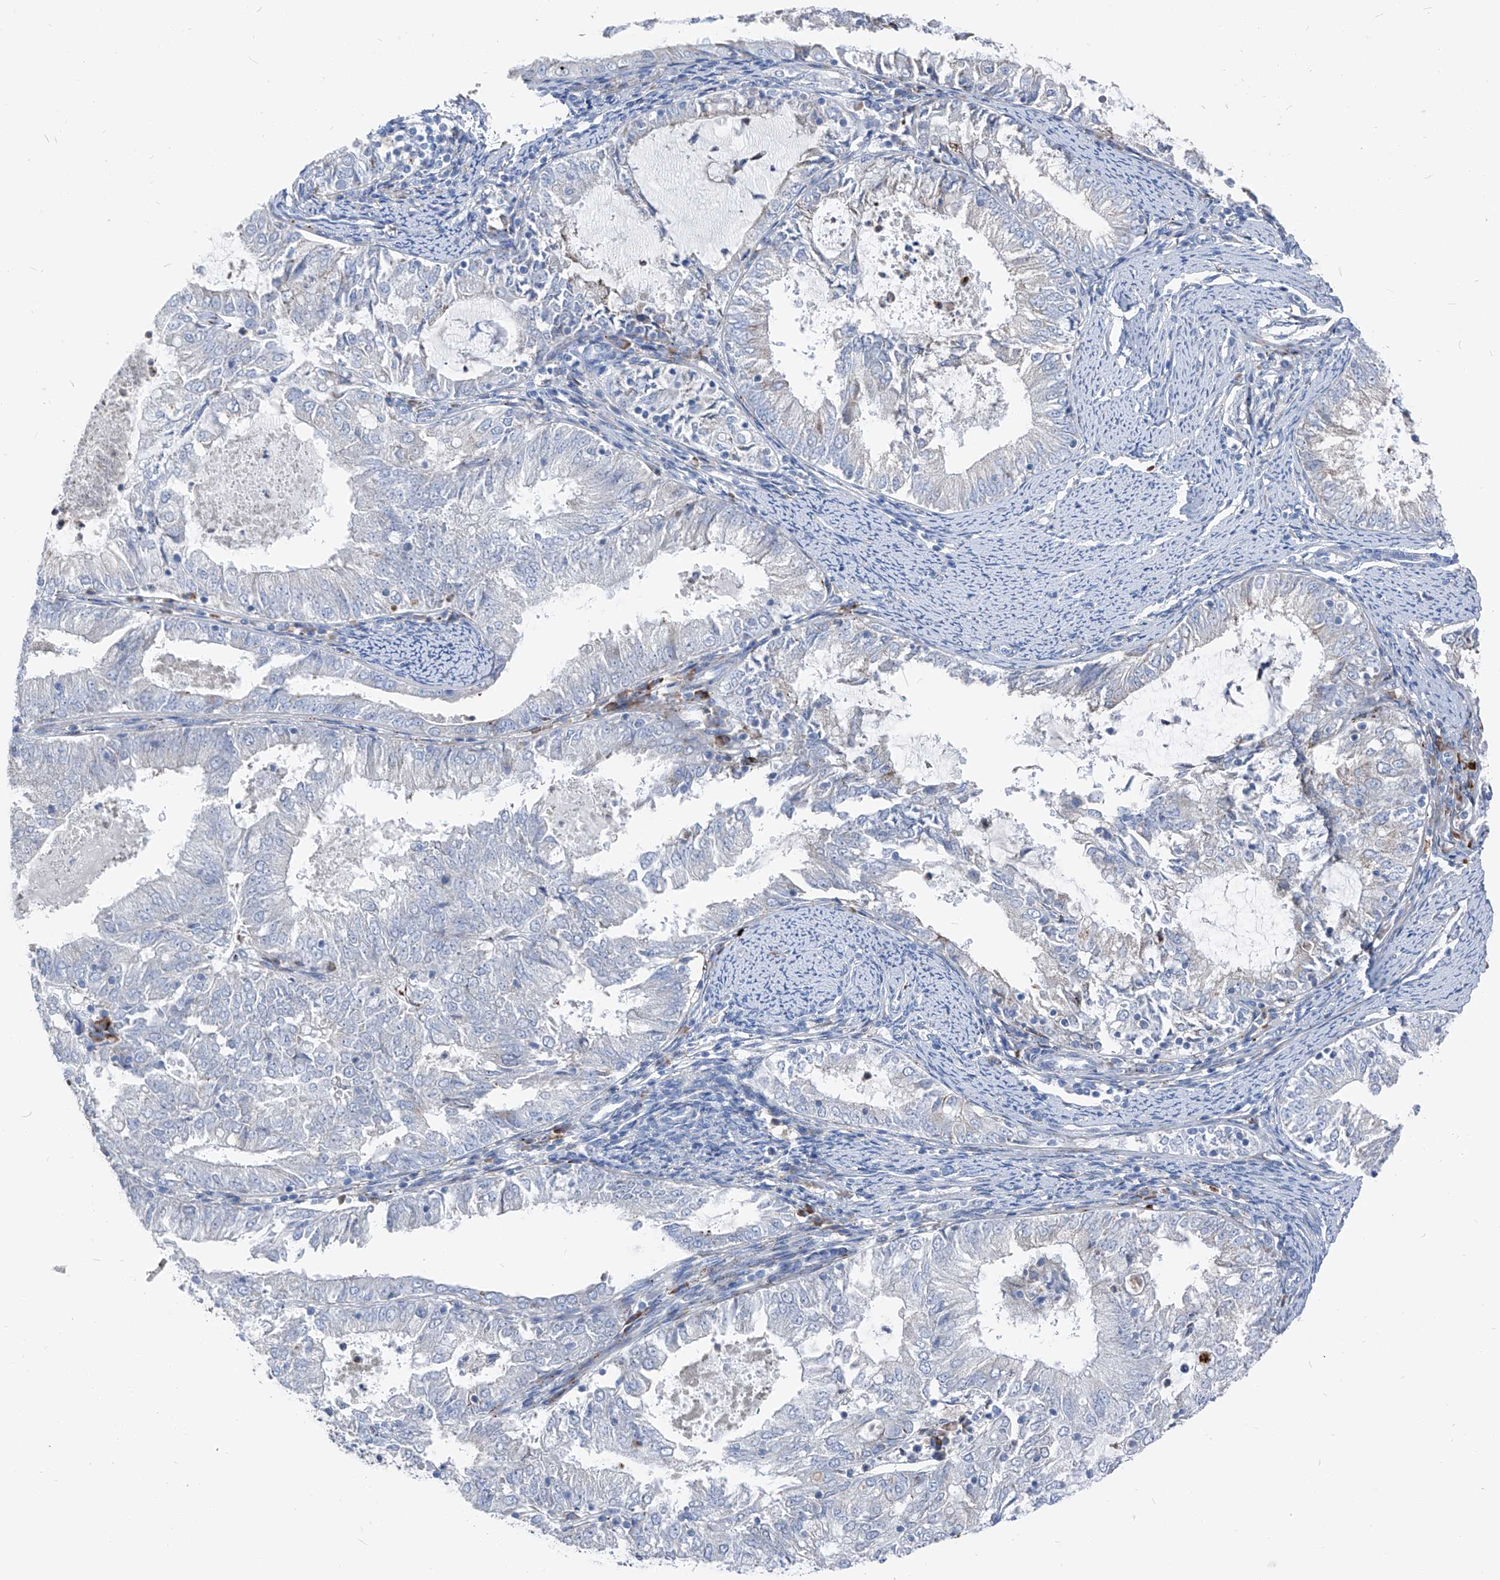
{"staining": {"intensity": "negative", "quantity": "none", "location": "none"}, "tissue": "endometrial cancer", "cell_type": "Tumor cells", "image_type": "cancer", "snomed": [{"axis": "morphology", "description": "Adenocarcinoma, NOS"}, {"axis": "topography", "description": "Endometrium"}], "caption": "The photomicrograph displays no significant staining in tumor cells of endometrial adenocarcinoma.", "gene": "IFI27", "patient": {"sex": "female", "age": 57}}